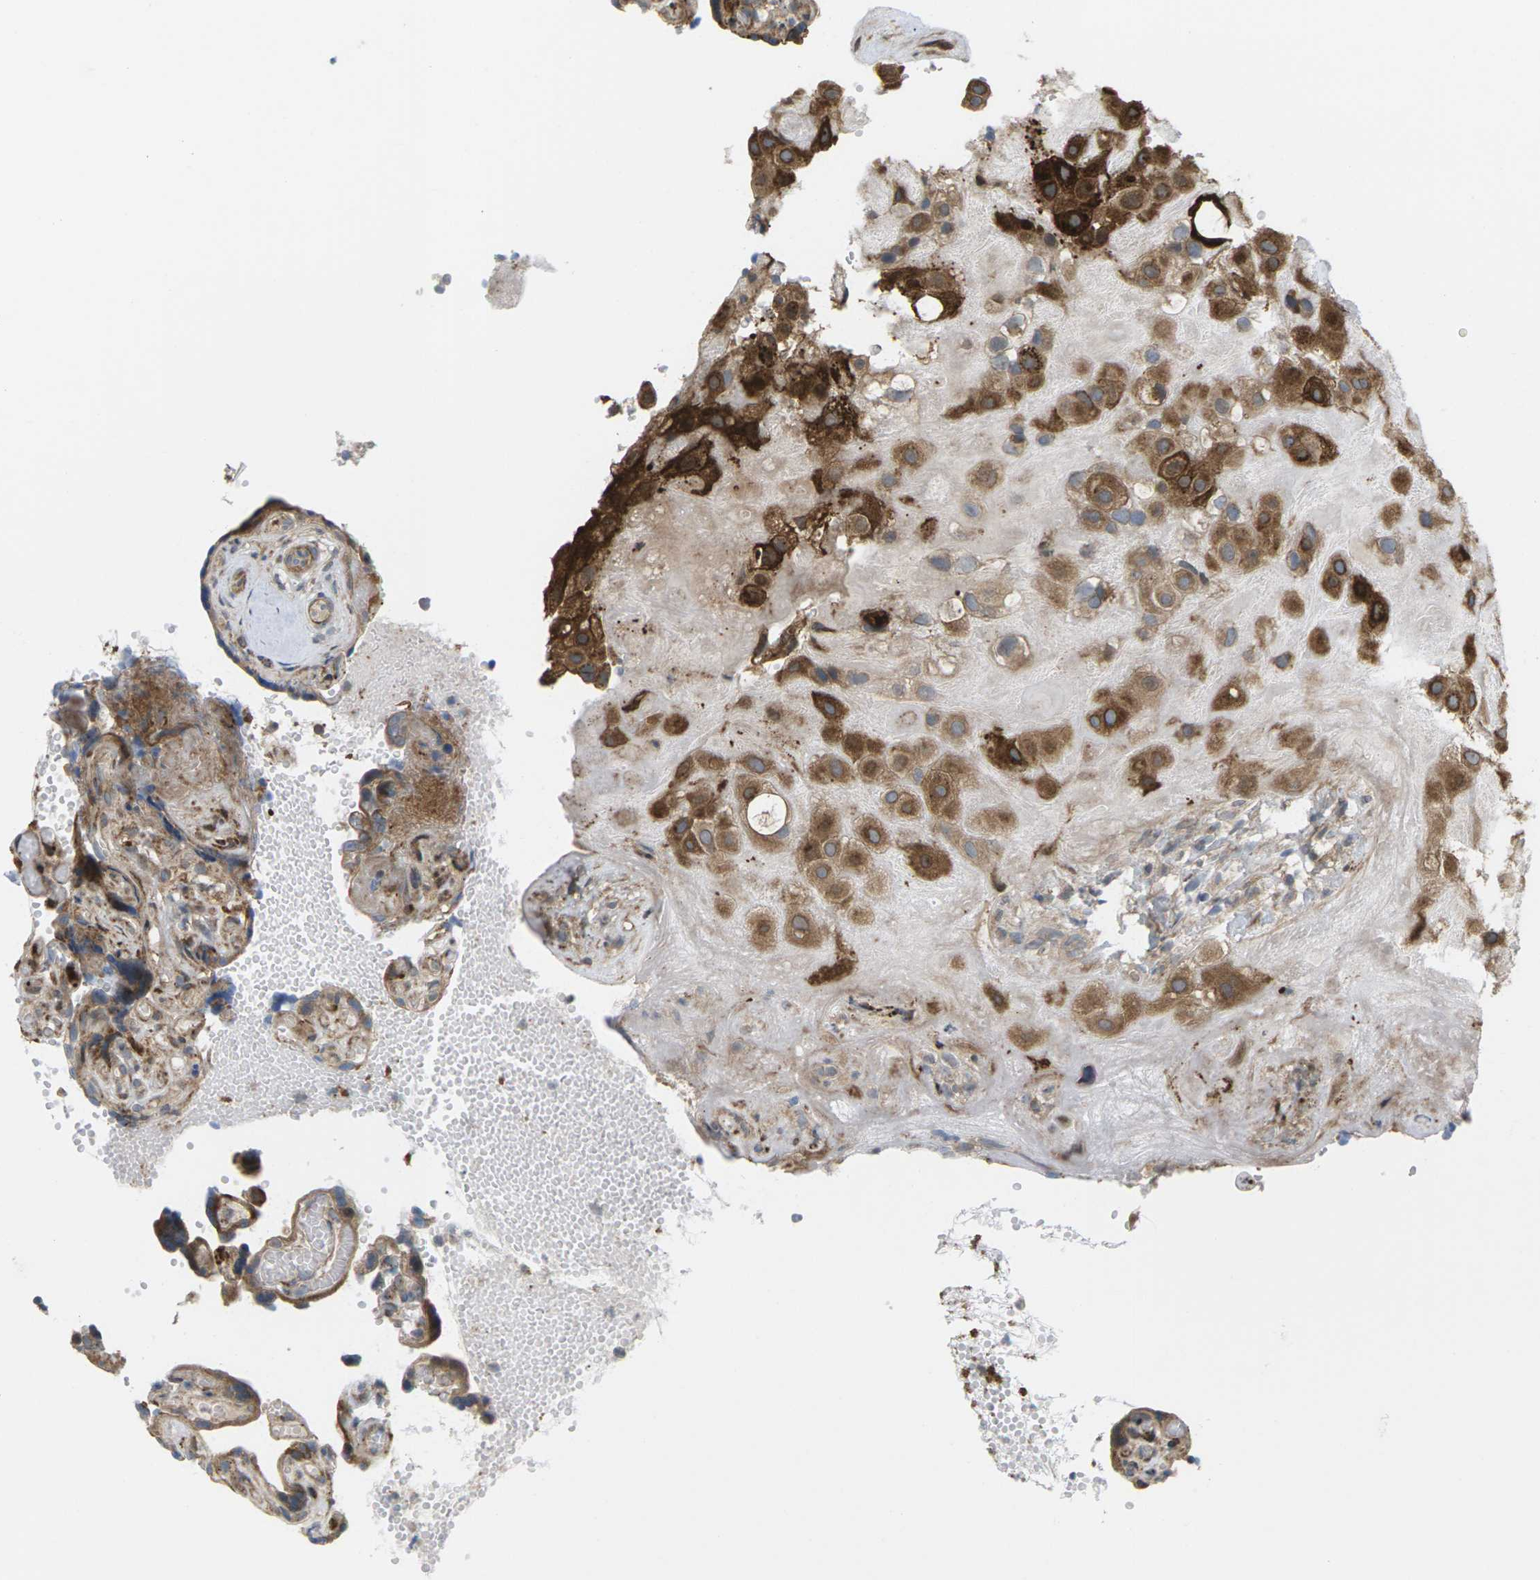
{"staining": {"intensity": "moderate", "quantity": ">75%", "location": "cytoplasmic/membranous"}, "tissue": "placenta", "cell_type": "Decidual cells", "image_type": "normal", "snomed": [{"axis": "morphology", "description": "Normal tissue, NOS"}, {"axis": "topography", "description": "Placenta"}], "caption": "Immunohistochemical staining of unremarkable placenta reveals medium levels of moderate cytoplasmic/membranous positivity in approximately >75% of decidual cells.", "gene": "ROBO1", "patient": {"sex": "female", "age": 30}}